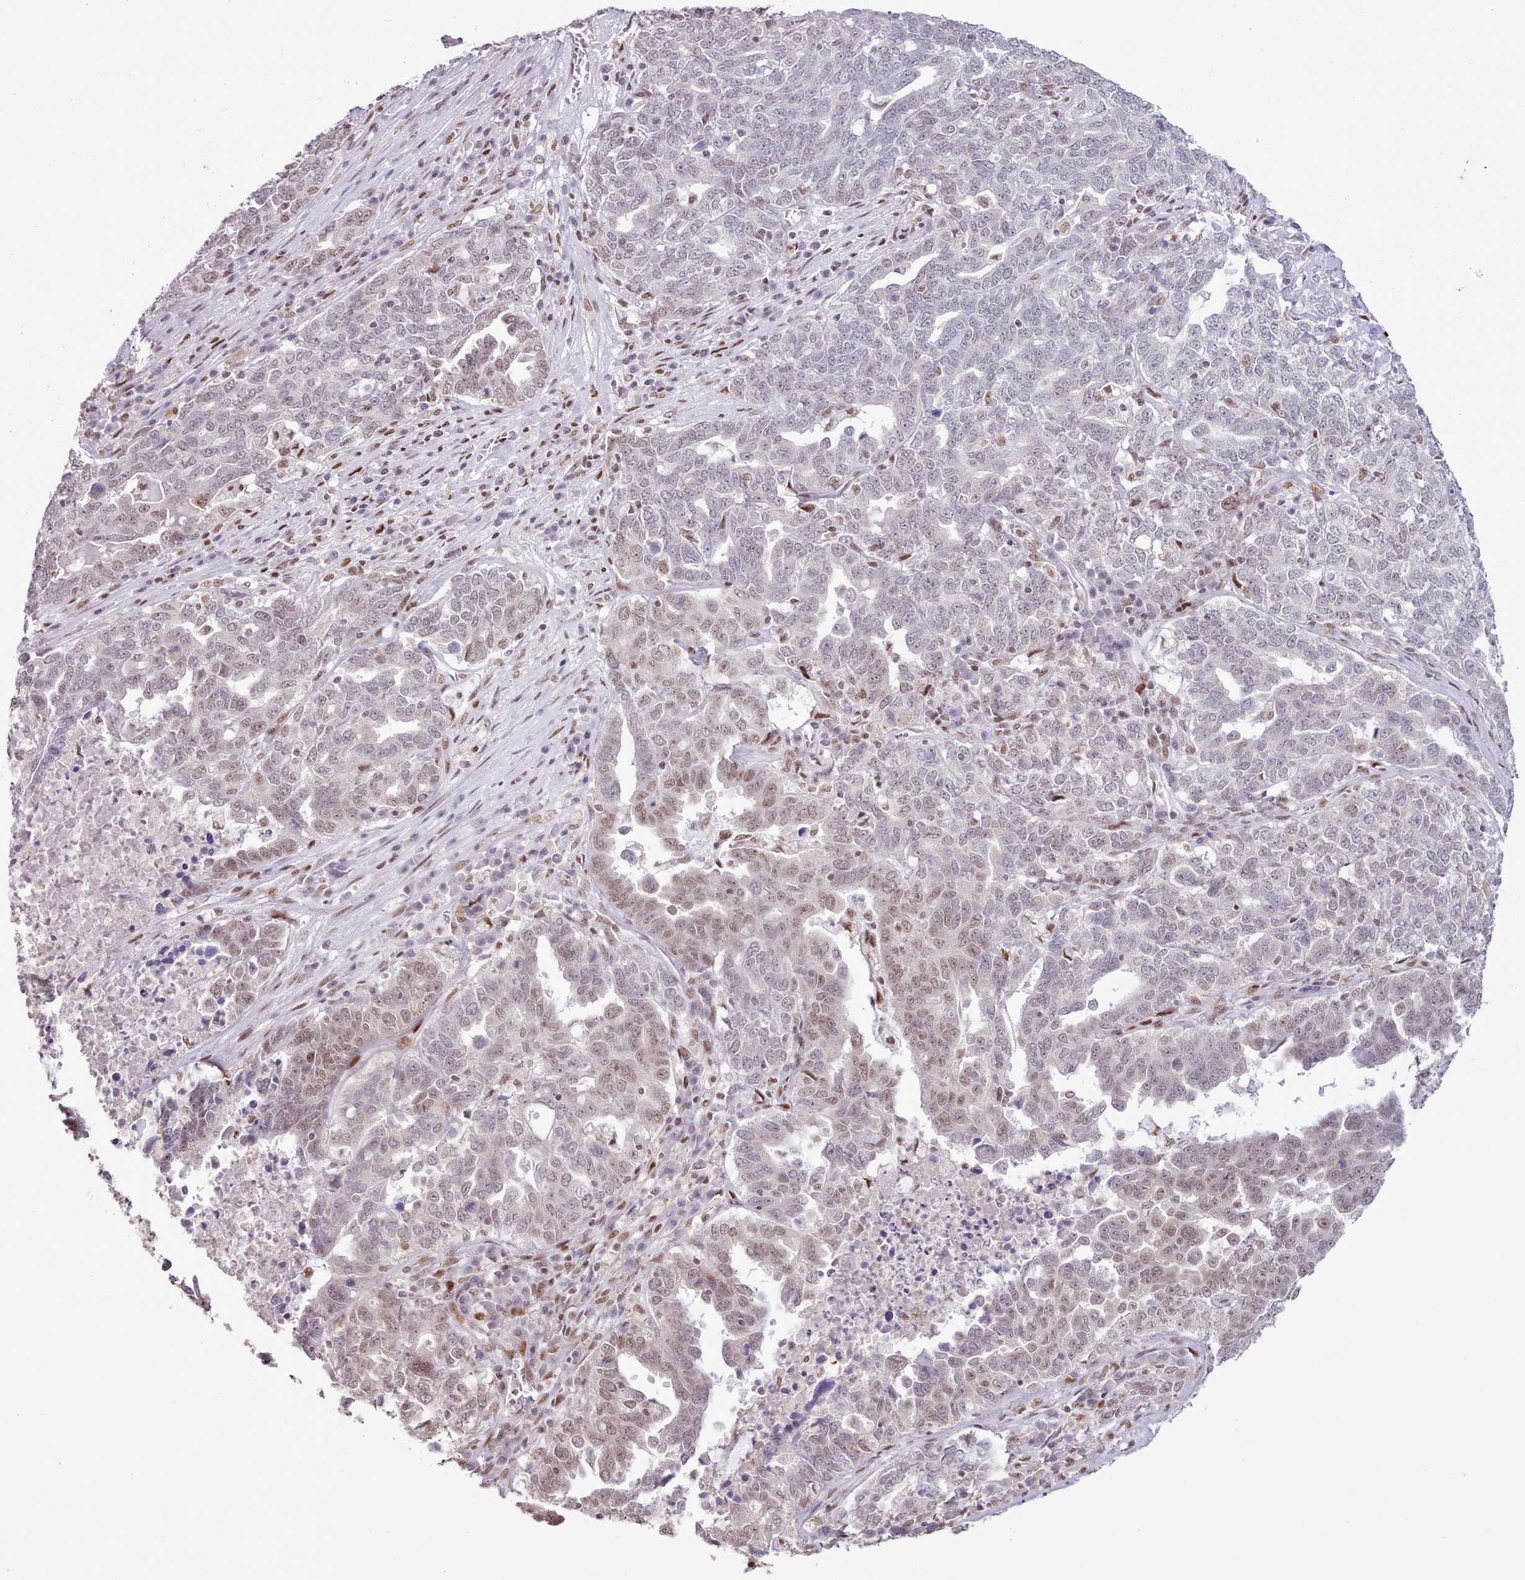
{"staining": {"intensity": "moderate", "quantity": "<25%", "location": "nuclear"}, "tissue": "ovarian cancer", "cell_type": "Tumor cells", "image_type": "cancer", "snomed": [{"axis": "morphology", "description": "Carcinoma, endometroid"}, {"axis": "topography", "description": "Ovary"}], "caption": "Immunohistochemistry (IHC) of human ovarian cancer exhibits low levels of moderate nuclear positivity in approximately <25% of tumor cells.", "gene": "TAF15", "patient": {"sex": "female", "age": 62}}